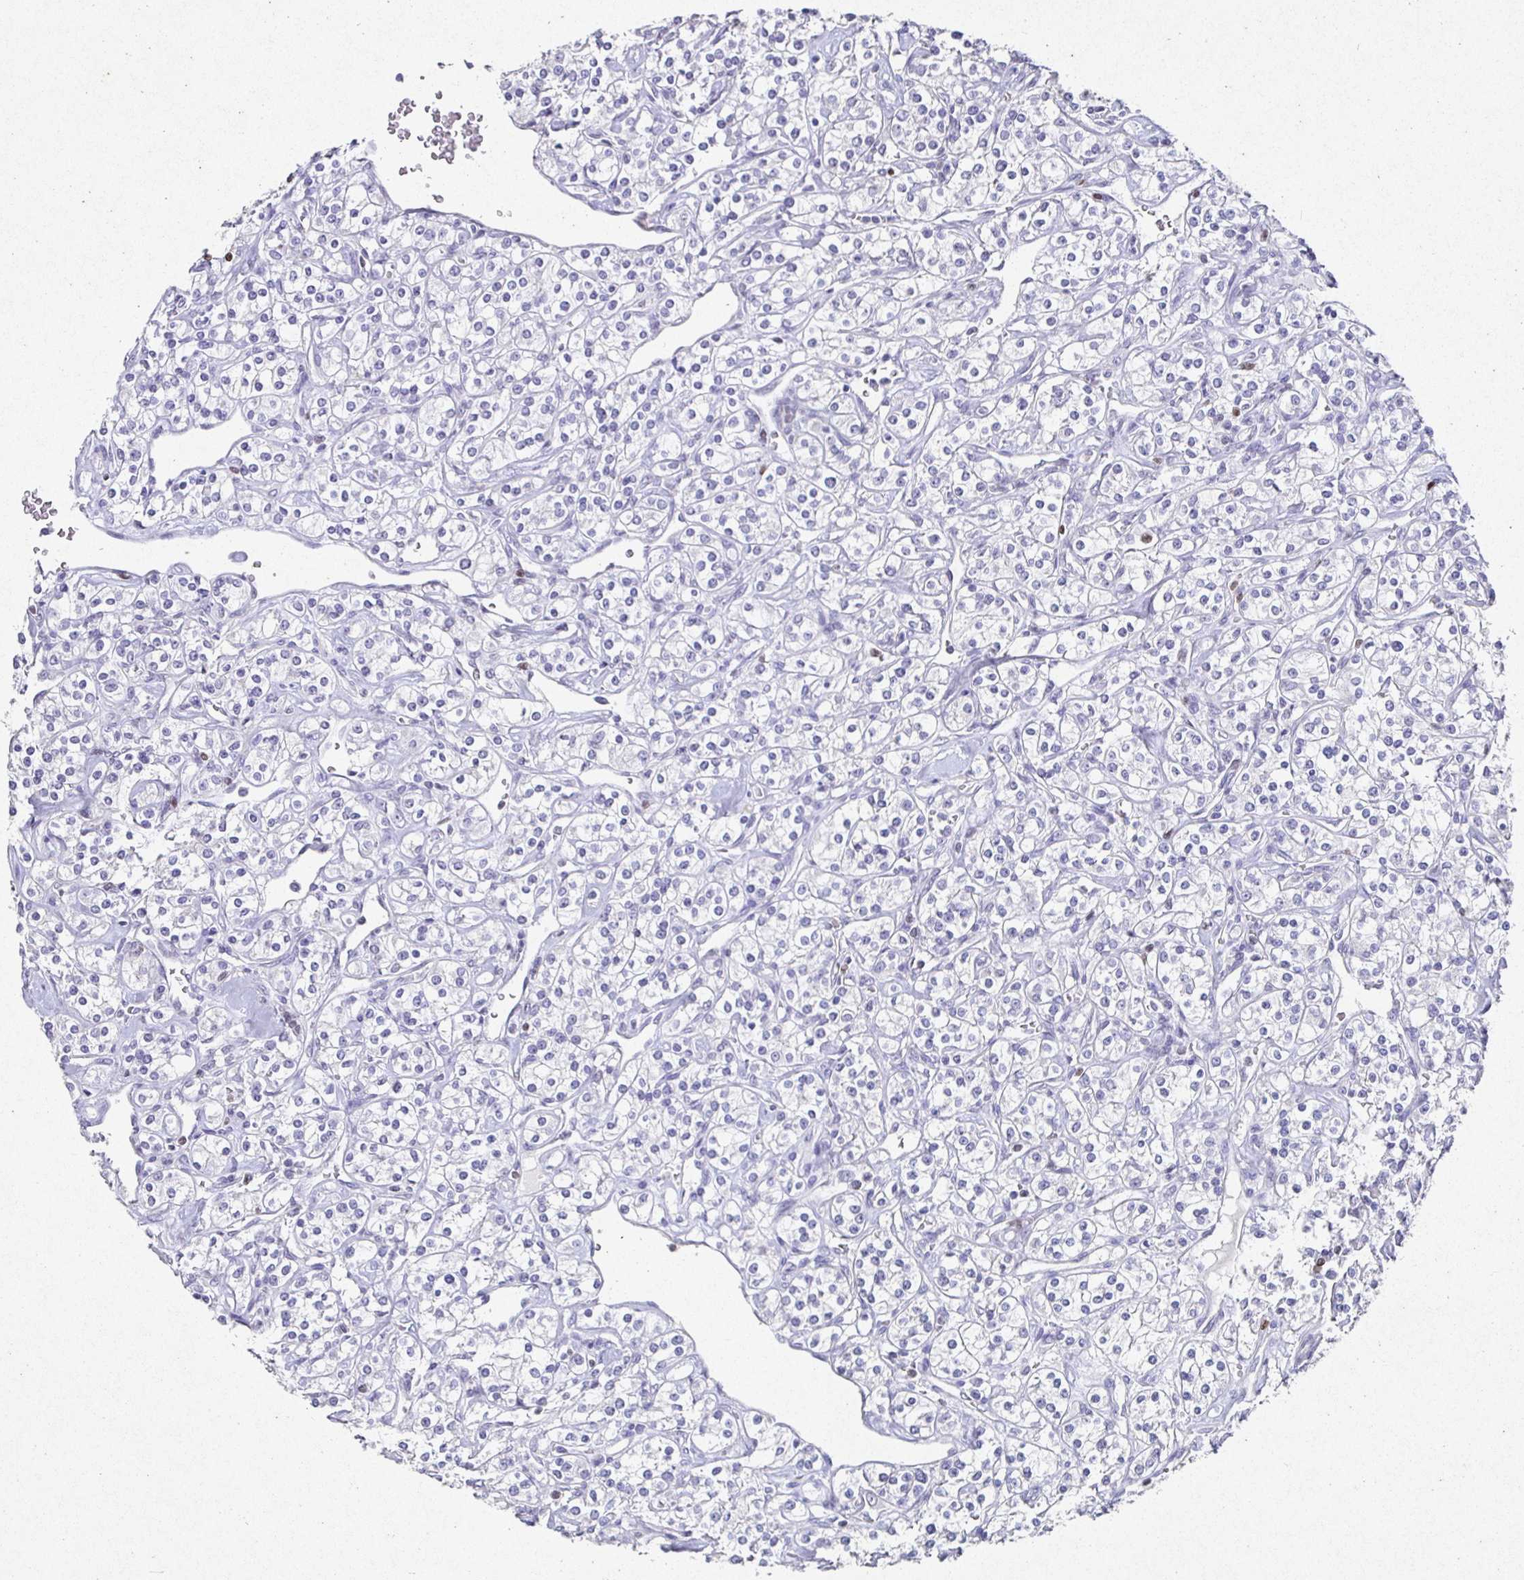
{"staining": {"intensity": "negative", "quantity": "none", "location": "none"}, "tissue": "renal cancer", "cell_type": "Tumor cells", "image_type": "cancer", "snomed": [{"axis": "morphology", "description": "Adenocarcinoma, NOS"}, {"axis": "topography", "description": "Kidney"}], "caption": "The histopathology image demonstrates no staining of tumor cells in adenocarcinoma (renal).", "gene": "SATB1", "patient": {"sex": "male", "age": 77}}